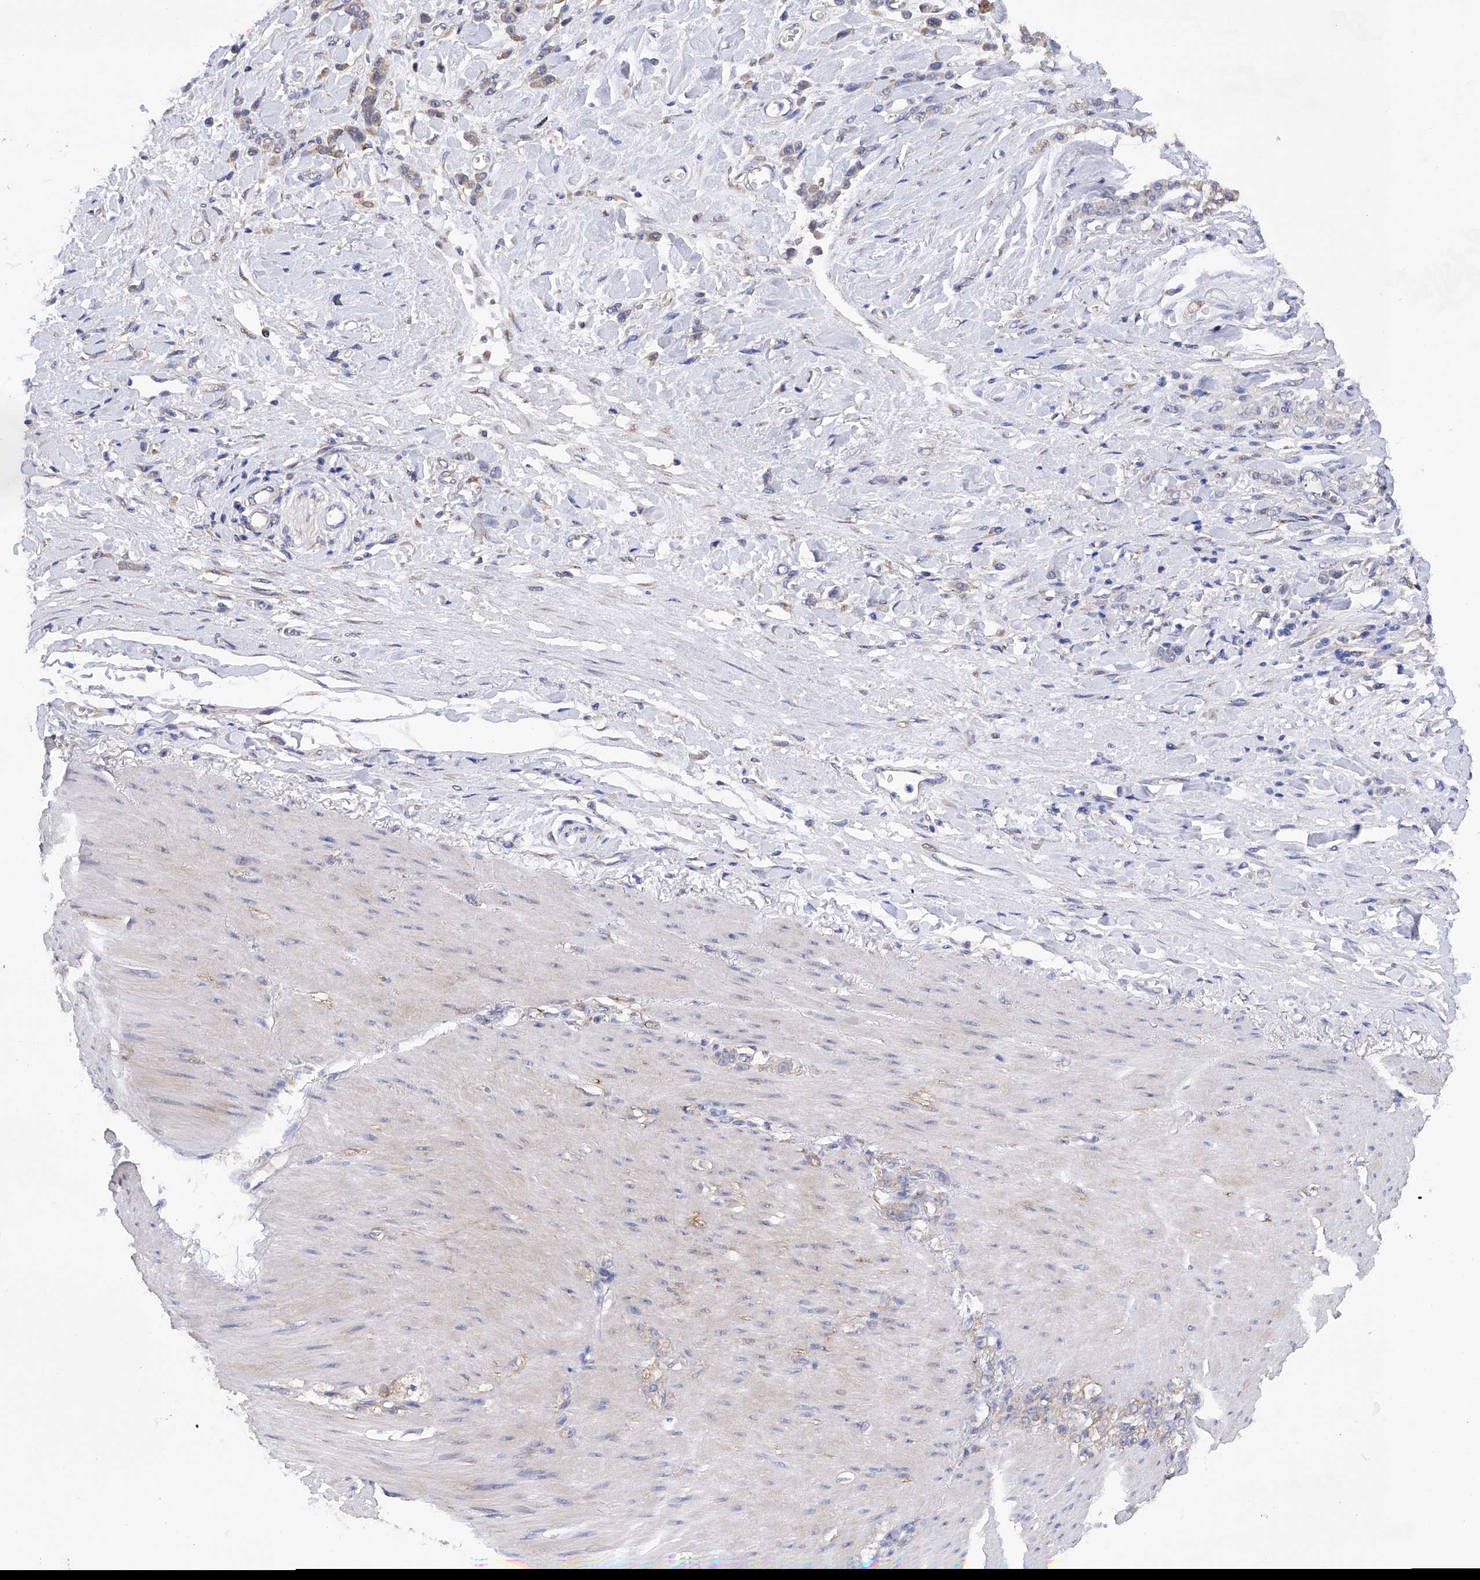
{"staining": {"intensity": "weak", "quantity": "<25%", "location": "cytoplasmic/membranous"}, "tissue": "stomach cancer", "cell_type": "Tumor cells", "image_type": "cancer", "snomed": [{"axis": "morphology", "description": "Normal tissue, NOS"}, {"axis": "morphology", "description": "Adenocarcinoma, NOS"}, {"axis": "topography", "description": "Stomach"}], "caption": "Human stomach adenocarcinoma stained for a protein using immunohistochemistry demonstrates no positivity in tumor cells.", "gene": "DNAH8", "patient": {"sex": "male", "age": 82}}